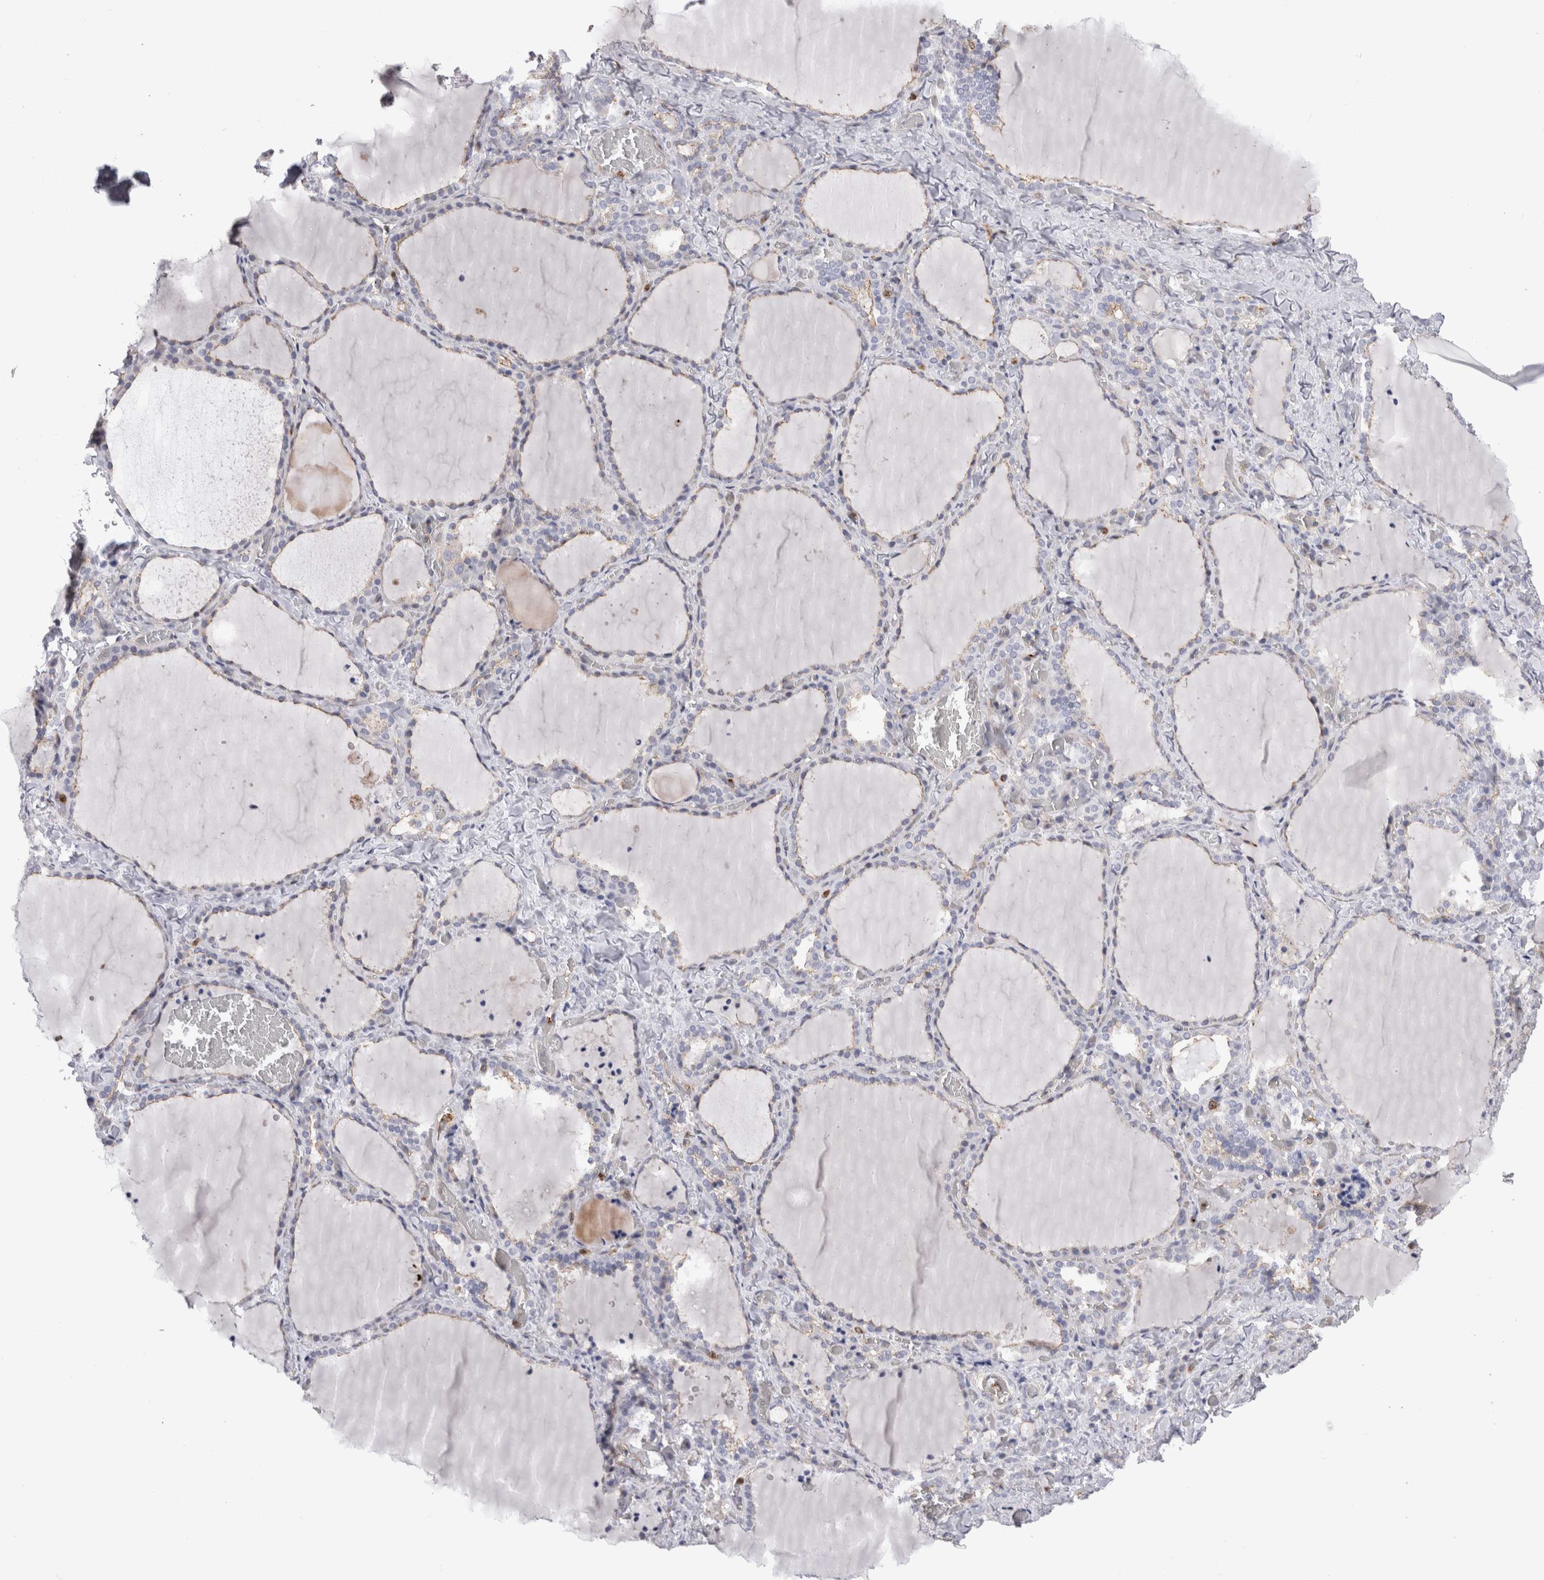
{"staining": {"intensity": "negative", "quantity": "none", "location": "none"}, "tissue": "thyroid gland", "cell_type": "Glandular cells", "image_type": "normal", "snomed": [{"axis": "morphology", "description": "Normal tissue, NOS"}, {"axis": "topography", "description": "Thyroid gland"}], "caption": "The immunohistochemistry (IHC) image has no significant expression in glandular cells of thyroid gland.", "gene": "RAB11FIP1", "patient": {"sex": "female", "age": 22}}